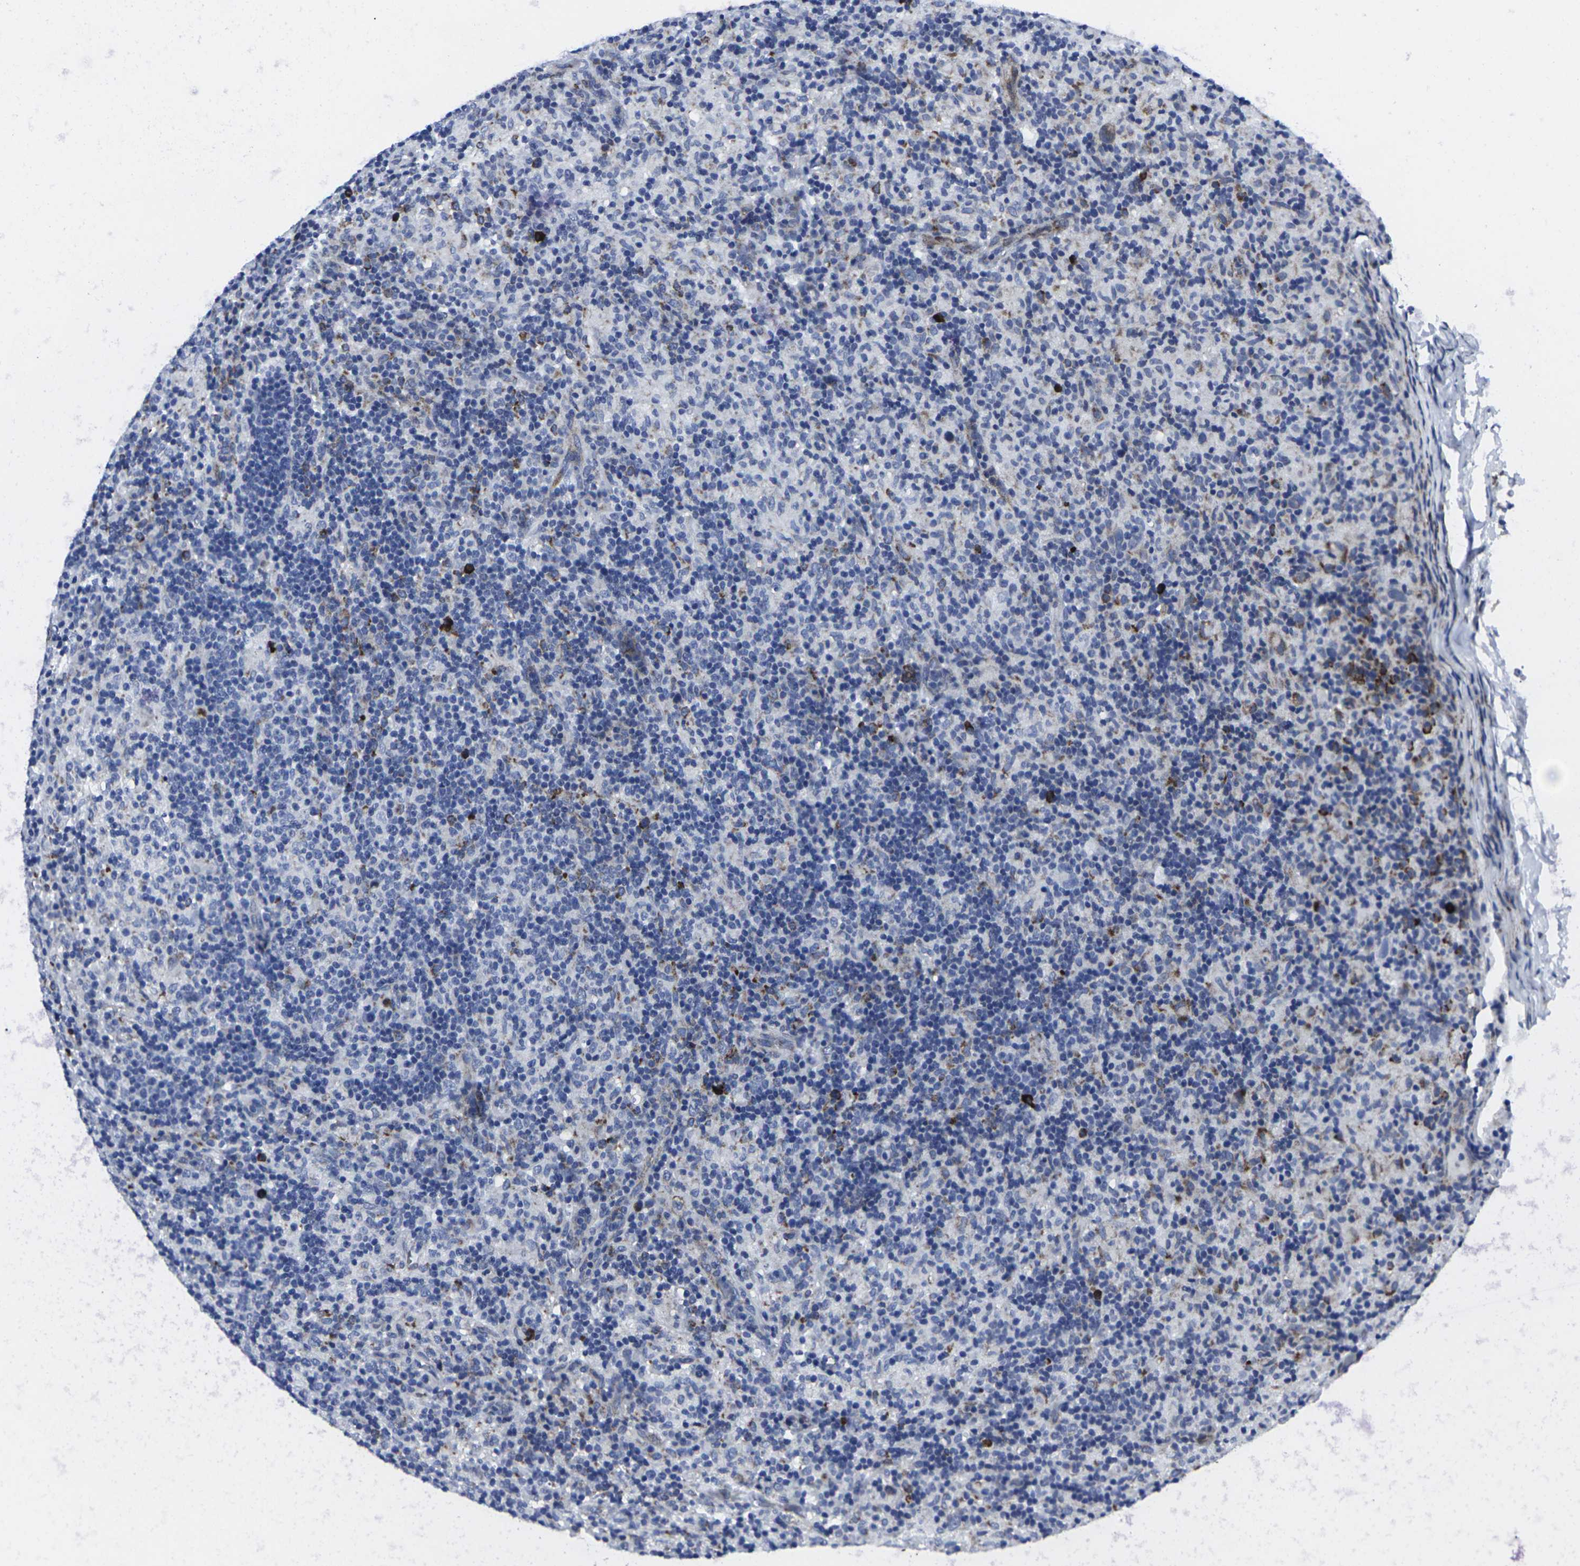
{"staining": {"intensity": "moderate", "quantity": "<25%", "location": "cytoplasmic/membranous"}, "tissue": "lymphoma", "cell_type": "Tumor cells", "image_type": "cancer", "snomed": [{"axis": "morphology", "description": "Hodgkin's disease, NOS"}, {"axis": "topography", "description": "Lymph node"}], "caption": "Immunohistochemical staining of lymphoma exhibits moderate cytoplasmic/membranous protein positivity in about <25% of tumor cells.", "gene": "RPN1", "patient": {"sex": "male", "age": 70}}